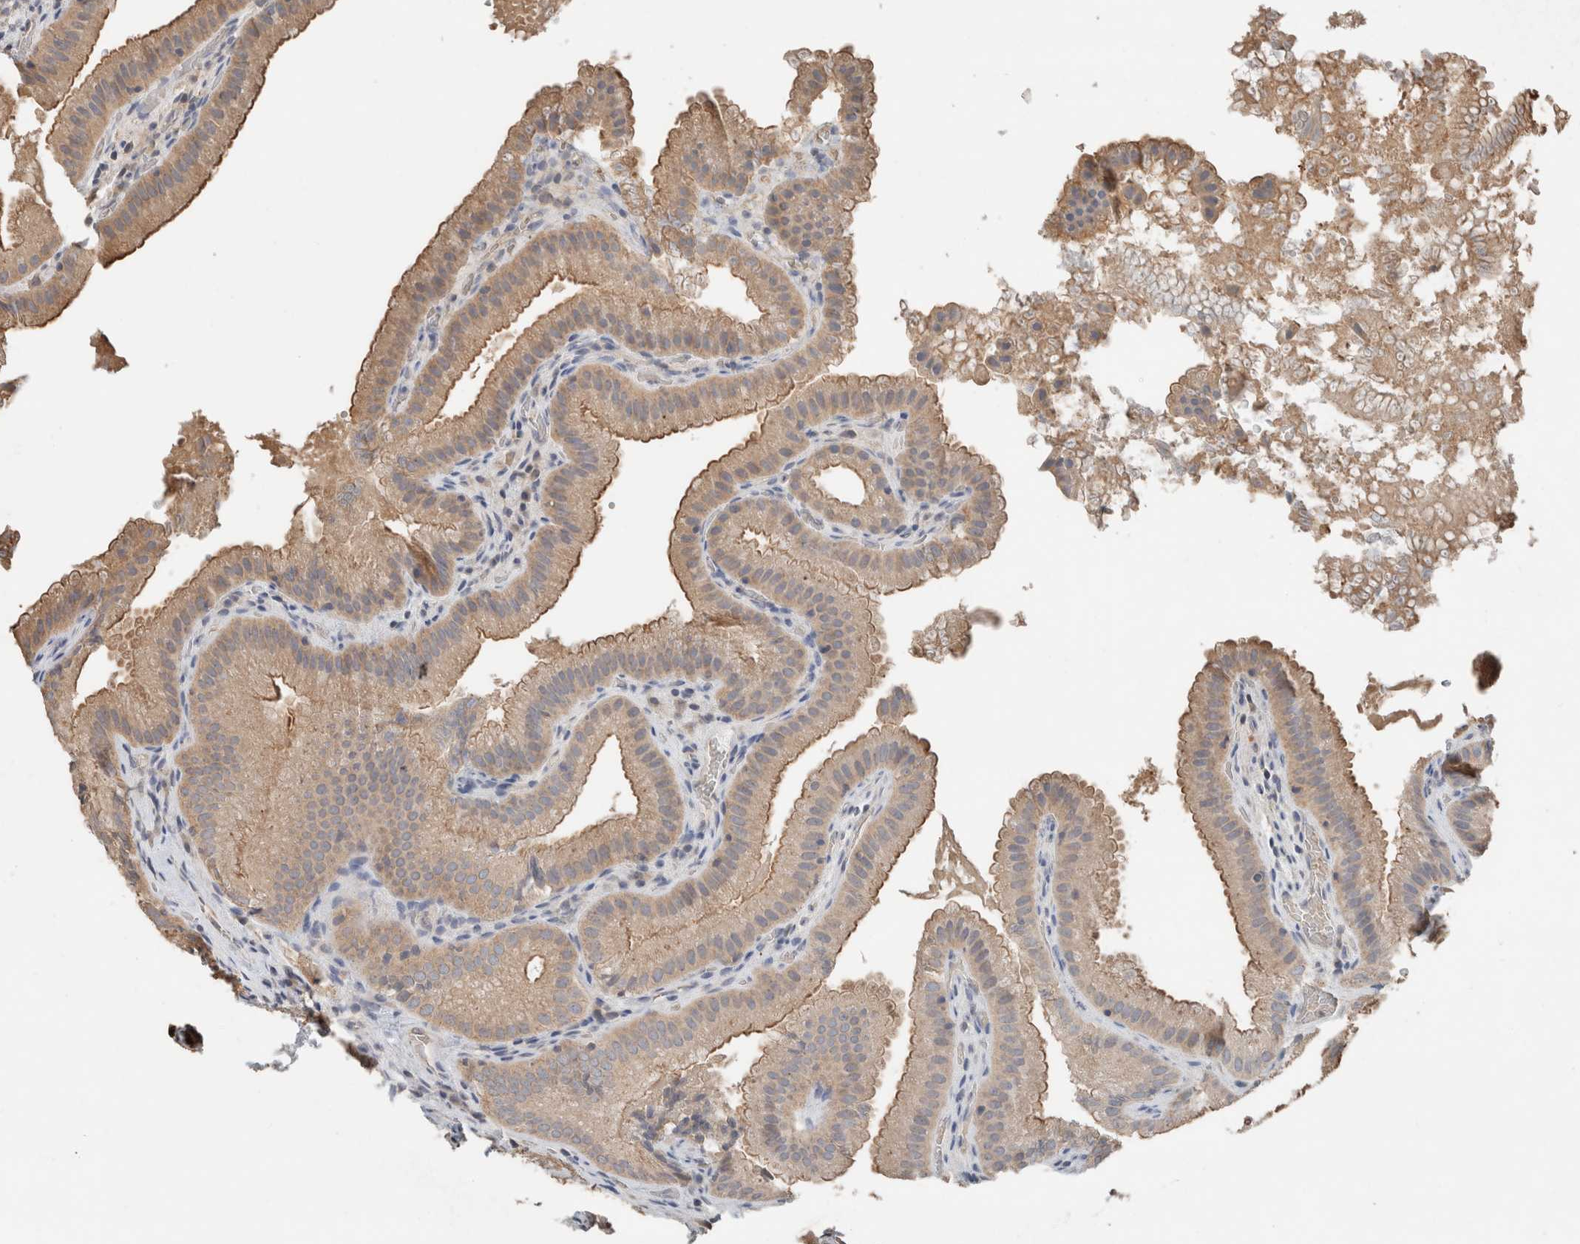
{"staining": {"intensity": "weak", "quantity": ">75%", "location": "cytoplasmic/membranous"}, "tissue": "gallbladder", "cell_type": "Glandular cells", "image_type": "normal", "snomed": [{"axis": "morphology", "description": "Normal tissue, NOS"}, {"axis": "topography", "description": "Gallbladder"}], "caption": "This is an image of immunohistochemistry (IHC) staining of benign gallbladder, which shows weak staining in the cytoplasmic/membranous of glandular cells.", "gene": "ERAP2", "patient": {"sex": "female", "age": 30}}